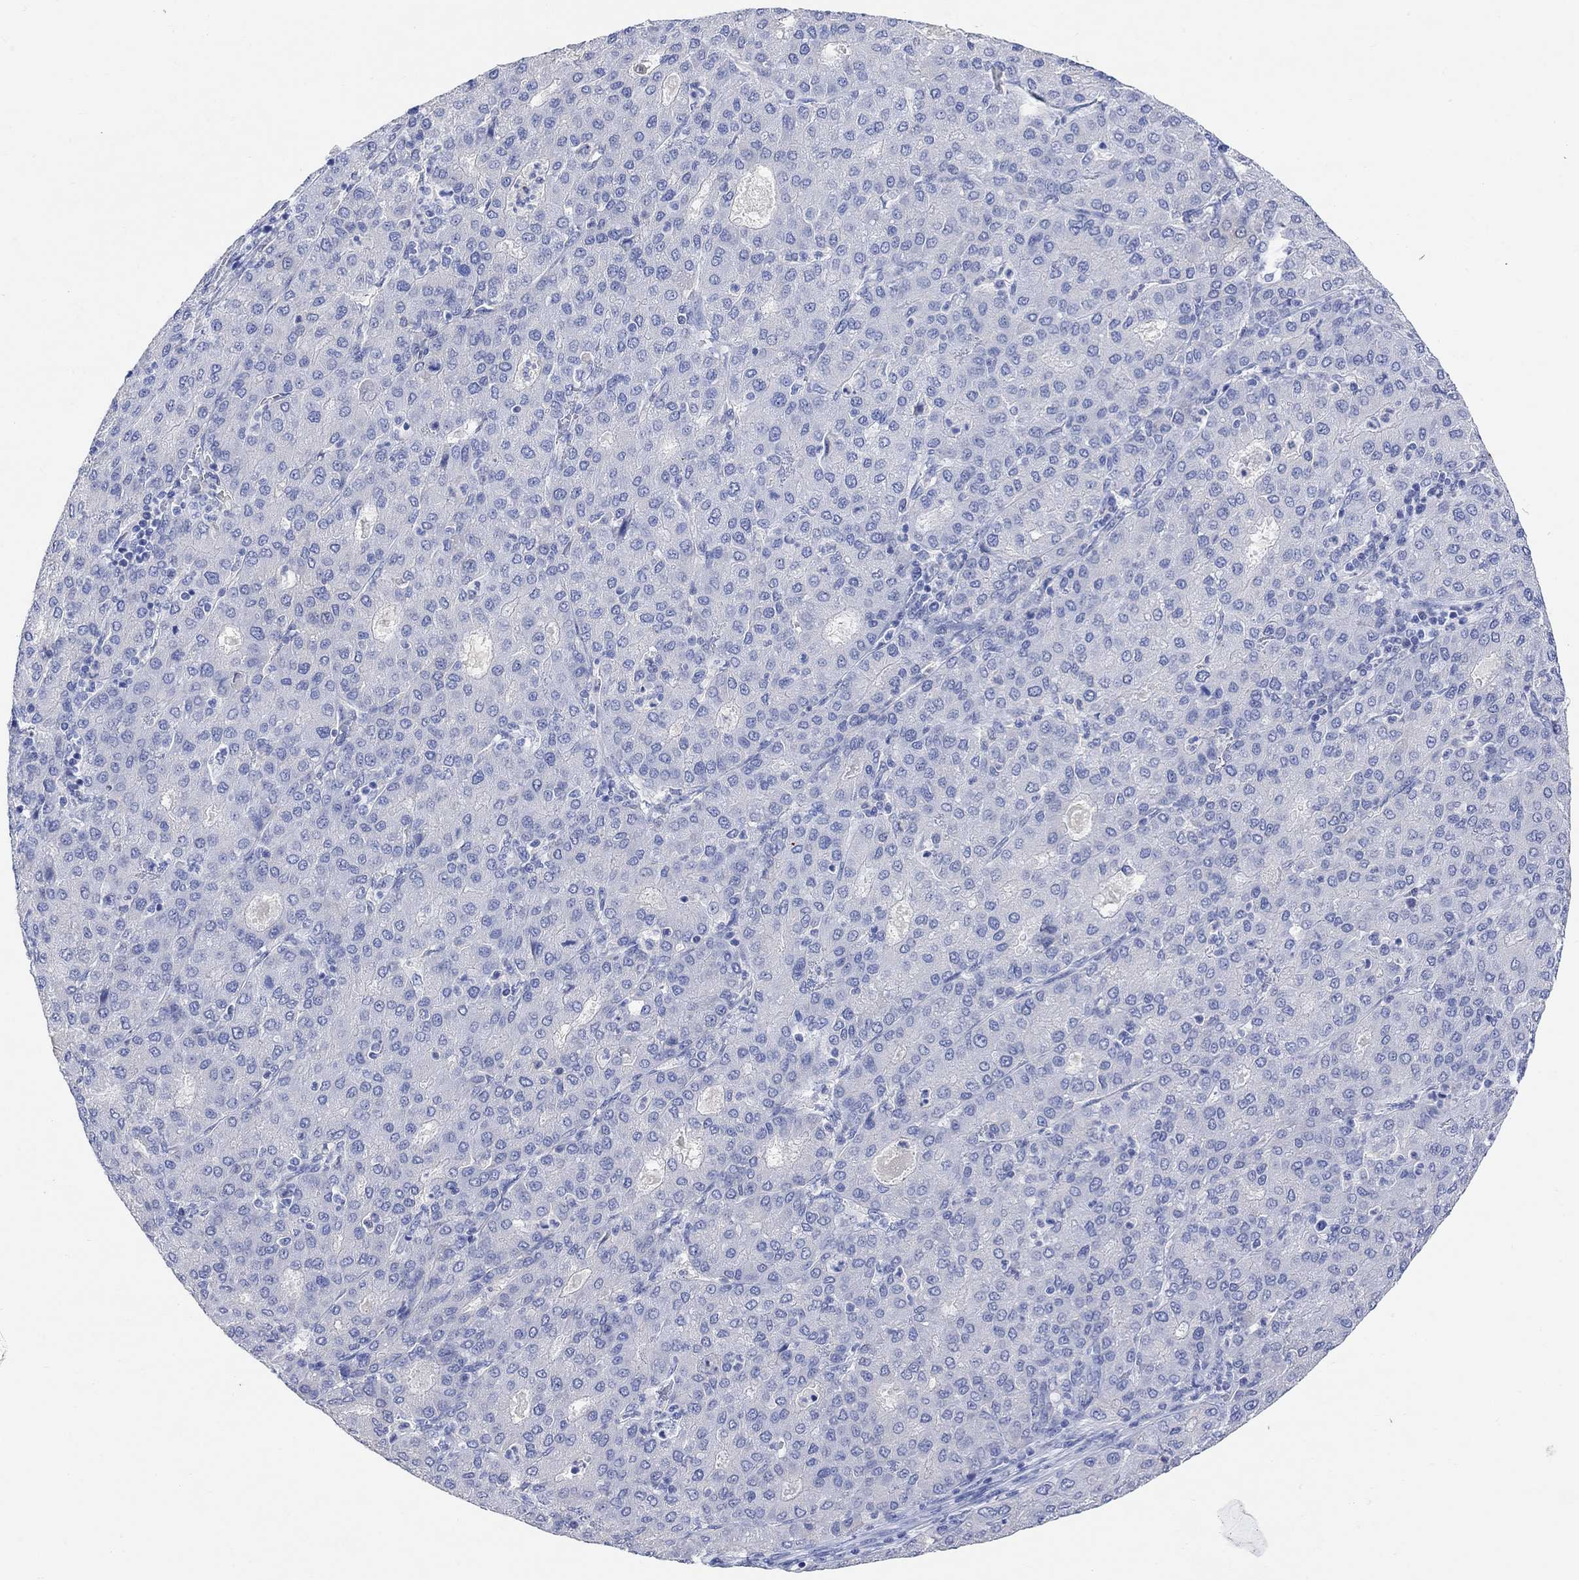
{"staining": {"intensity": "negative", "quantity": "none", "location": "none"}, "tissue": "liver cancer", "cell_type": "Tumor cells", "image_type": "cancer", "snomed": [{"axis": "morphology", "description": "Carcinoma, Hepatocellular, NOS"}, {"axis": "topography", "description": "Liver"}], "caption": "Immunohistochemistry of human hepatocellular carcinoma (liver) shows no positivity in tumor cells.", "gene": "TYR", "patient": {"sex": "male", "age": 65}}